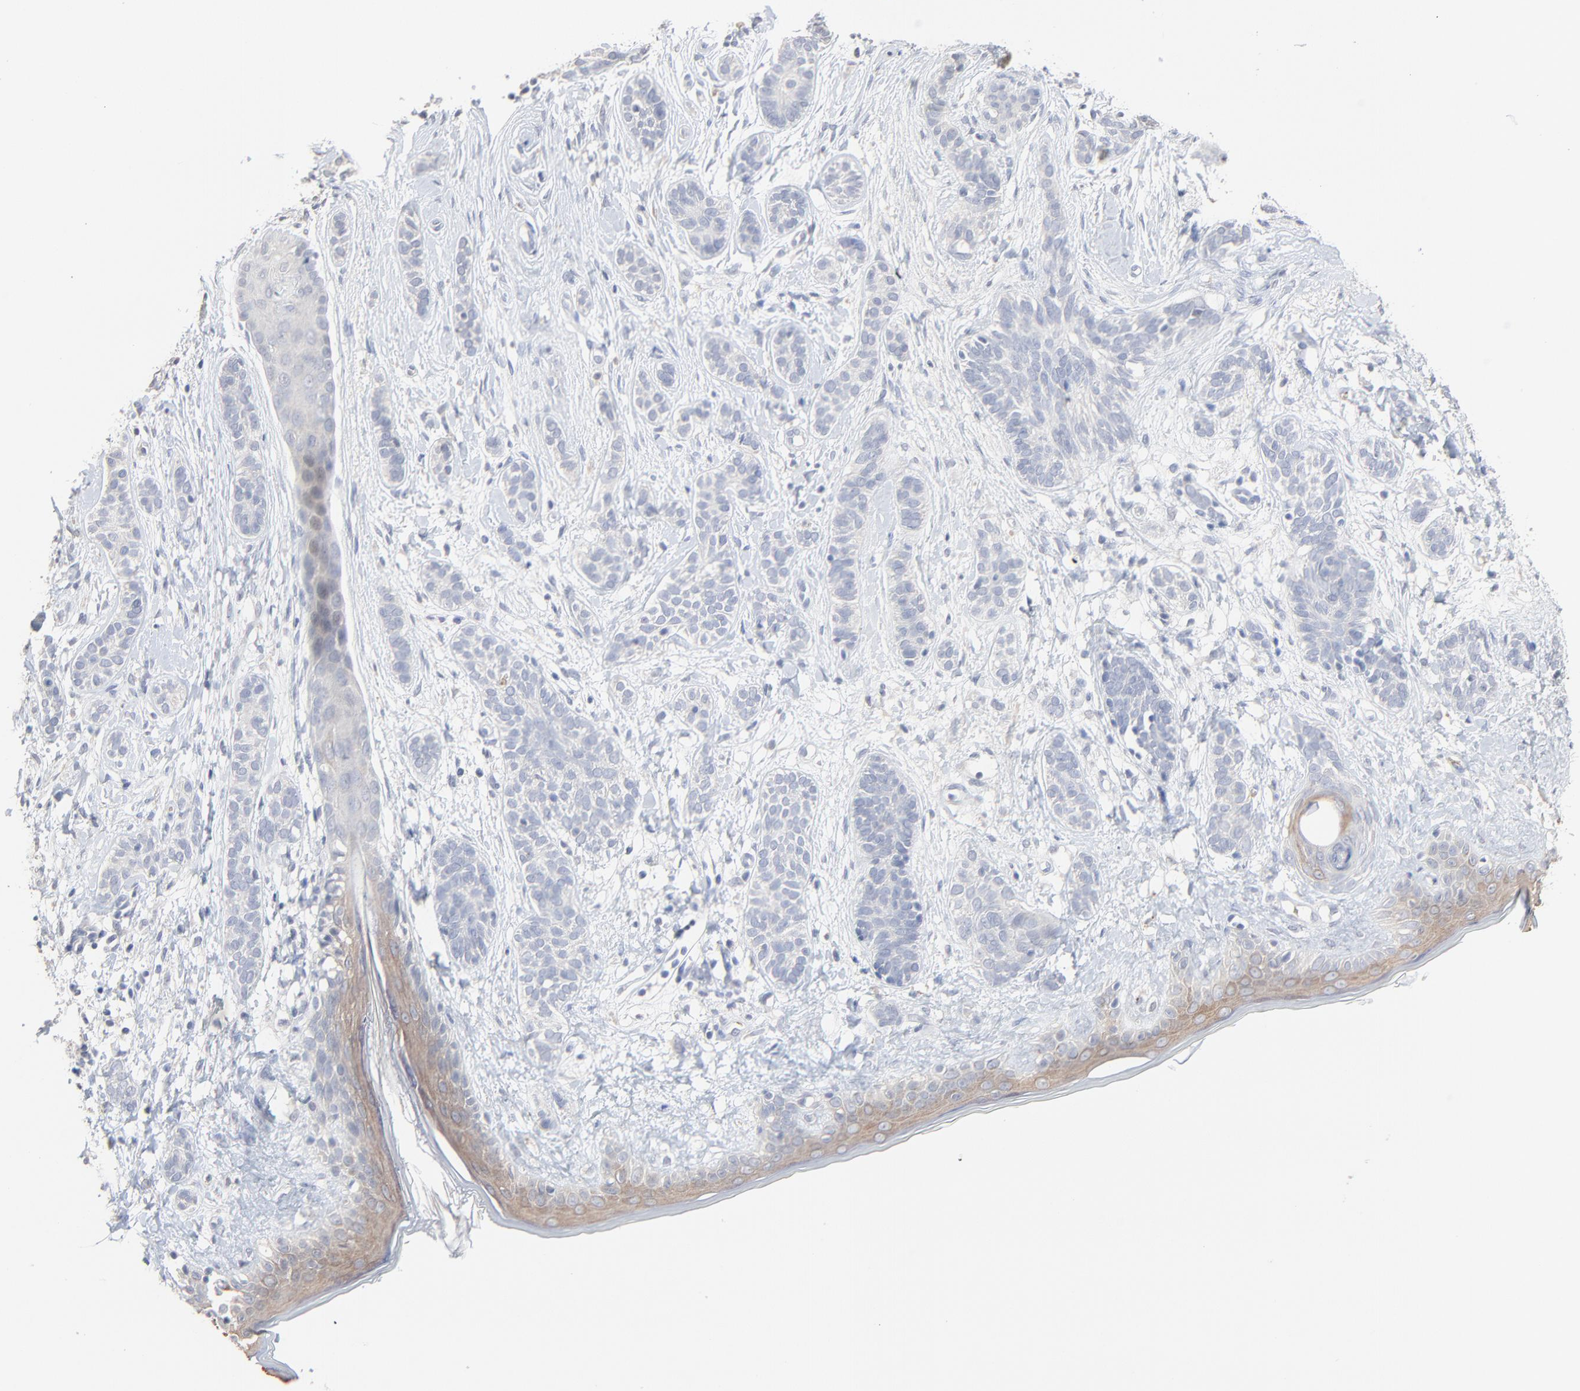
{"staining": {"intensity": "negative", "quantity": "none", "location": "none"}, "tissue": "skin cancer", "cell_type": "Tumor cells", "image_type": "cancer", "snomed": [{"axis": "morphology", "description": "Normal tissue, NOS"}, {"axis": "morphology", "description": "Basal cell carcinoma"}, {"axis": "topography", "description": "Skin"}], "caption": "This is a histopathology image of immunohistochemistry (IHC) staining of skin basal cell carcinoma, which shows no staining in tumor cells.", "gene": "FANCB", "patient": {"sex": "male", "age": 63}}